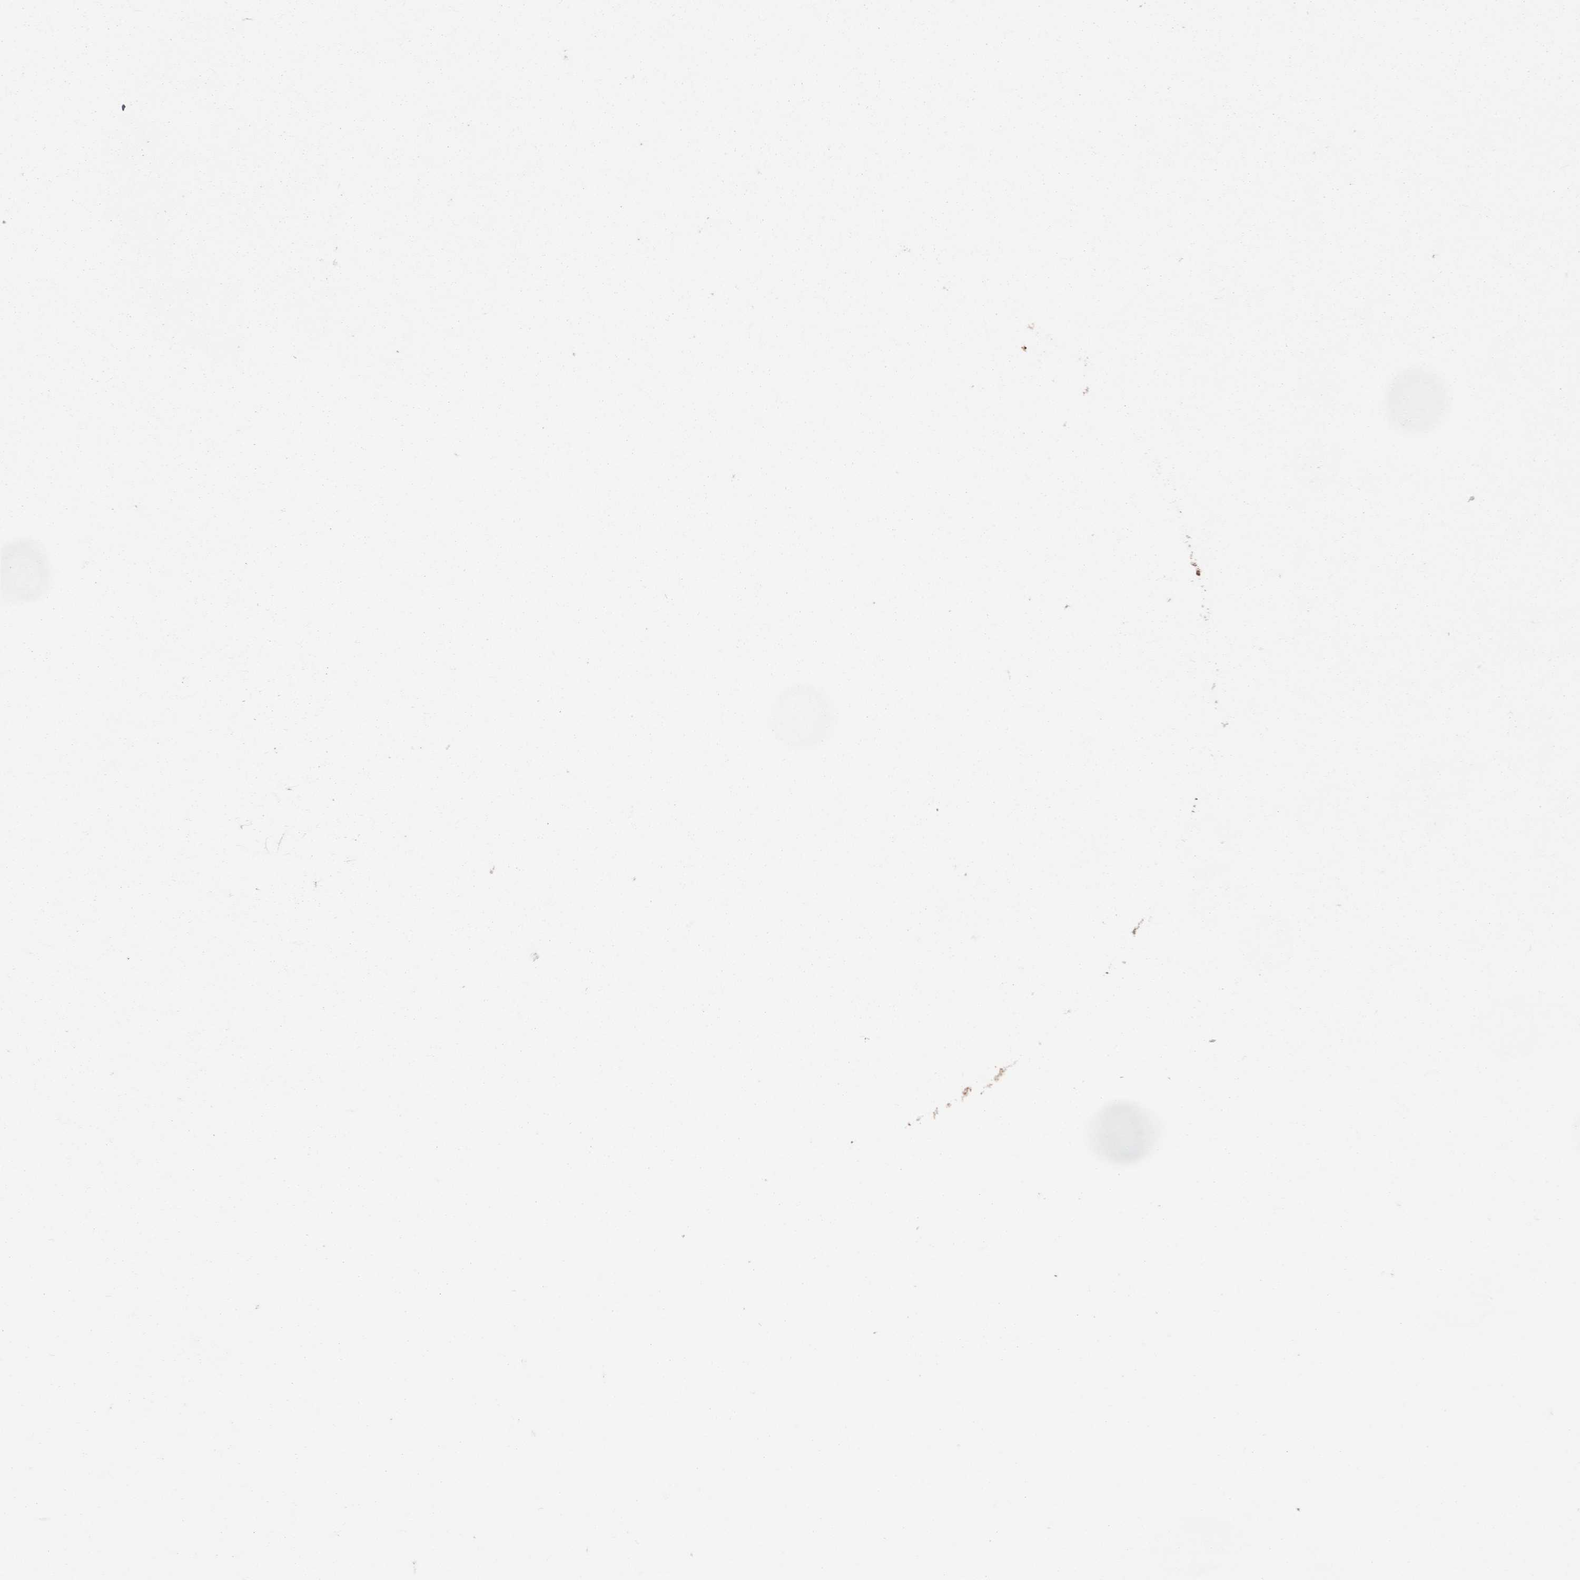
{"staining": {"intensity": "moderate", "quantity": ">75%", "location": "cytoplasmic/membranous"}, "tissue": "testis cancer", "cell_type": "Tumor cells", "image_type": "cancer", "snomed": [{"axis": "morphology", "description": "Seminoma, NOS"}, {"axis": "topography", "description": "Testis"}], "caption": "Testis seminoma stained for a protein (brown) exhibits moderate cytoplasmic/membranous positive positivity in approximately >75% of tumor cells.", "gene": "DPYSL2", "patient": {"sex": "male", "age": 59}}